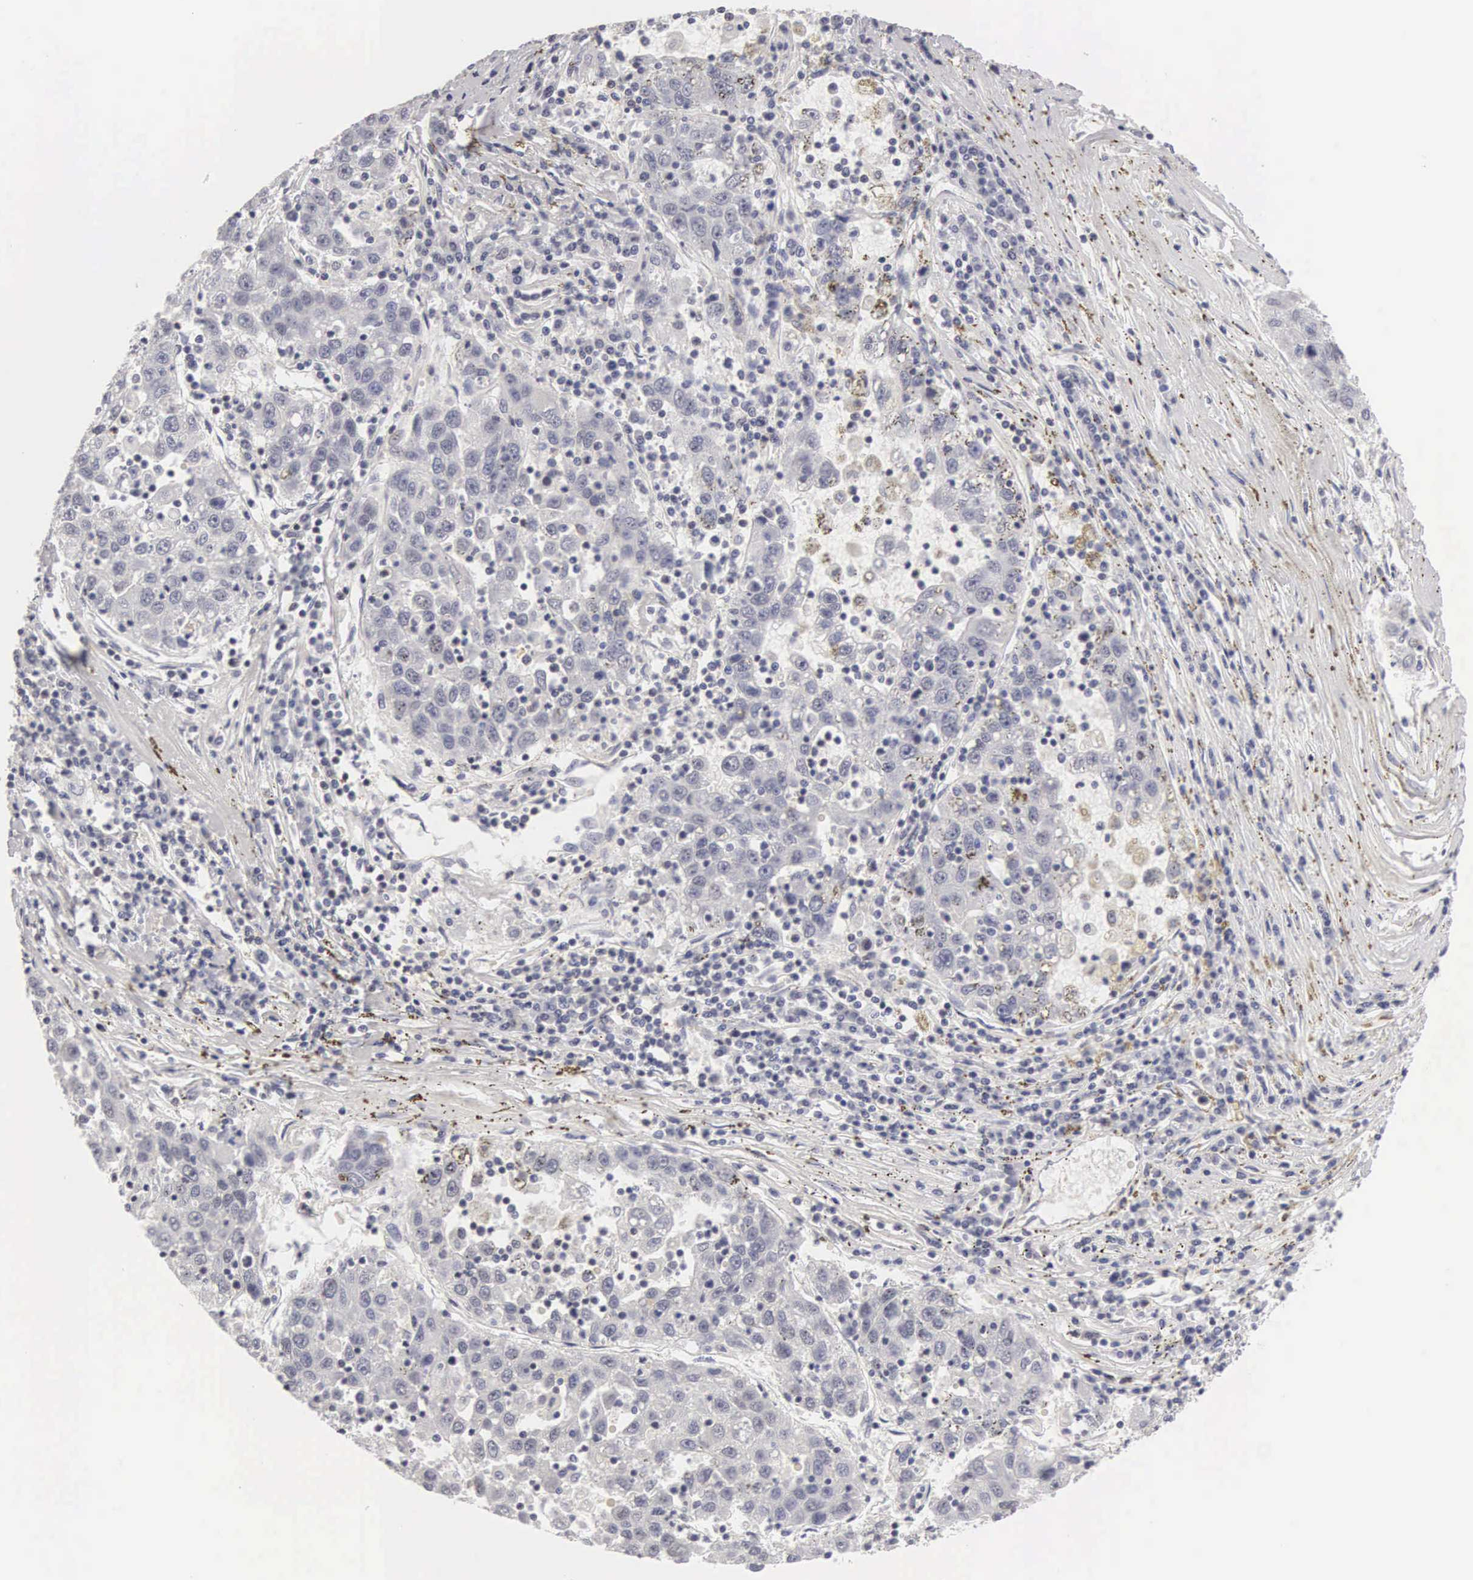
{"staining": {"intensity": "negative", "quantity": "none", "location": "none"}, "tissue": "liver cancer", "cell_type": "Tumor cells", "image_type": "cancer", "snomed": [{"axis": "morphology", "description": "Carcinoma, Hepatocellular, NOS"}, {"axis": "topography", "description": "Liver"}], "caption": "Liver hepatocellular carcinoma stained for a protein using IHC demonstrates no positivity tumor cells.", "gene": "FAM47A", "patient": {"sex": "male", "age": 49}}